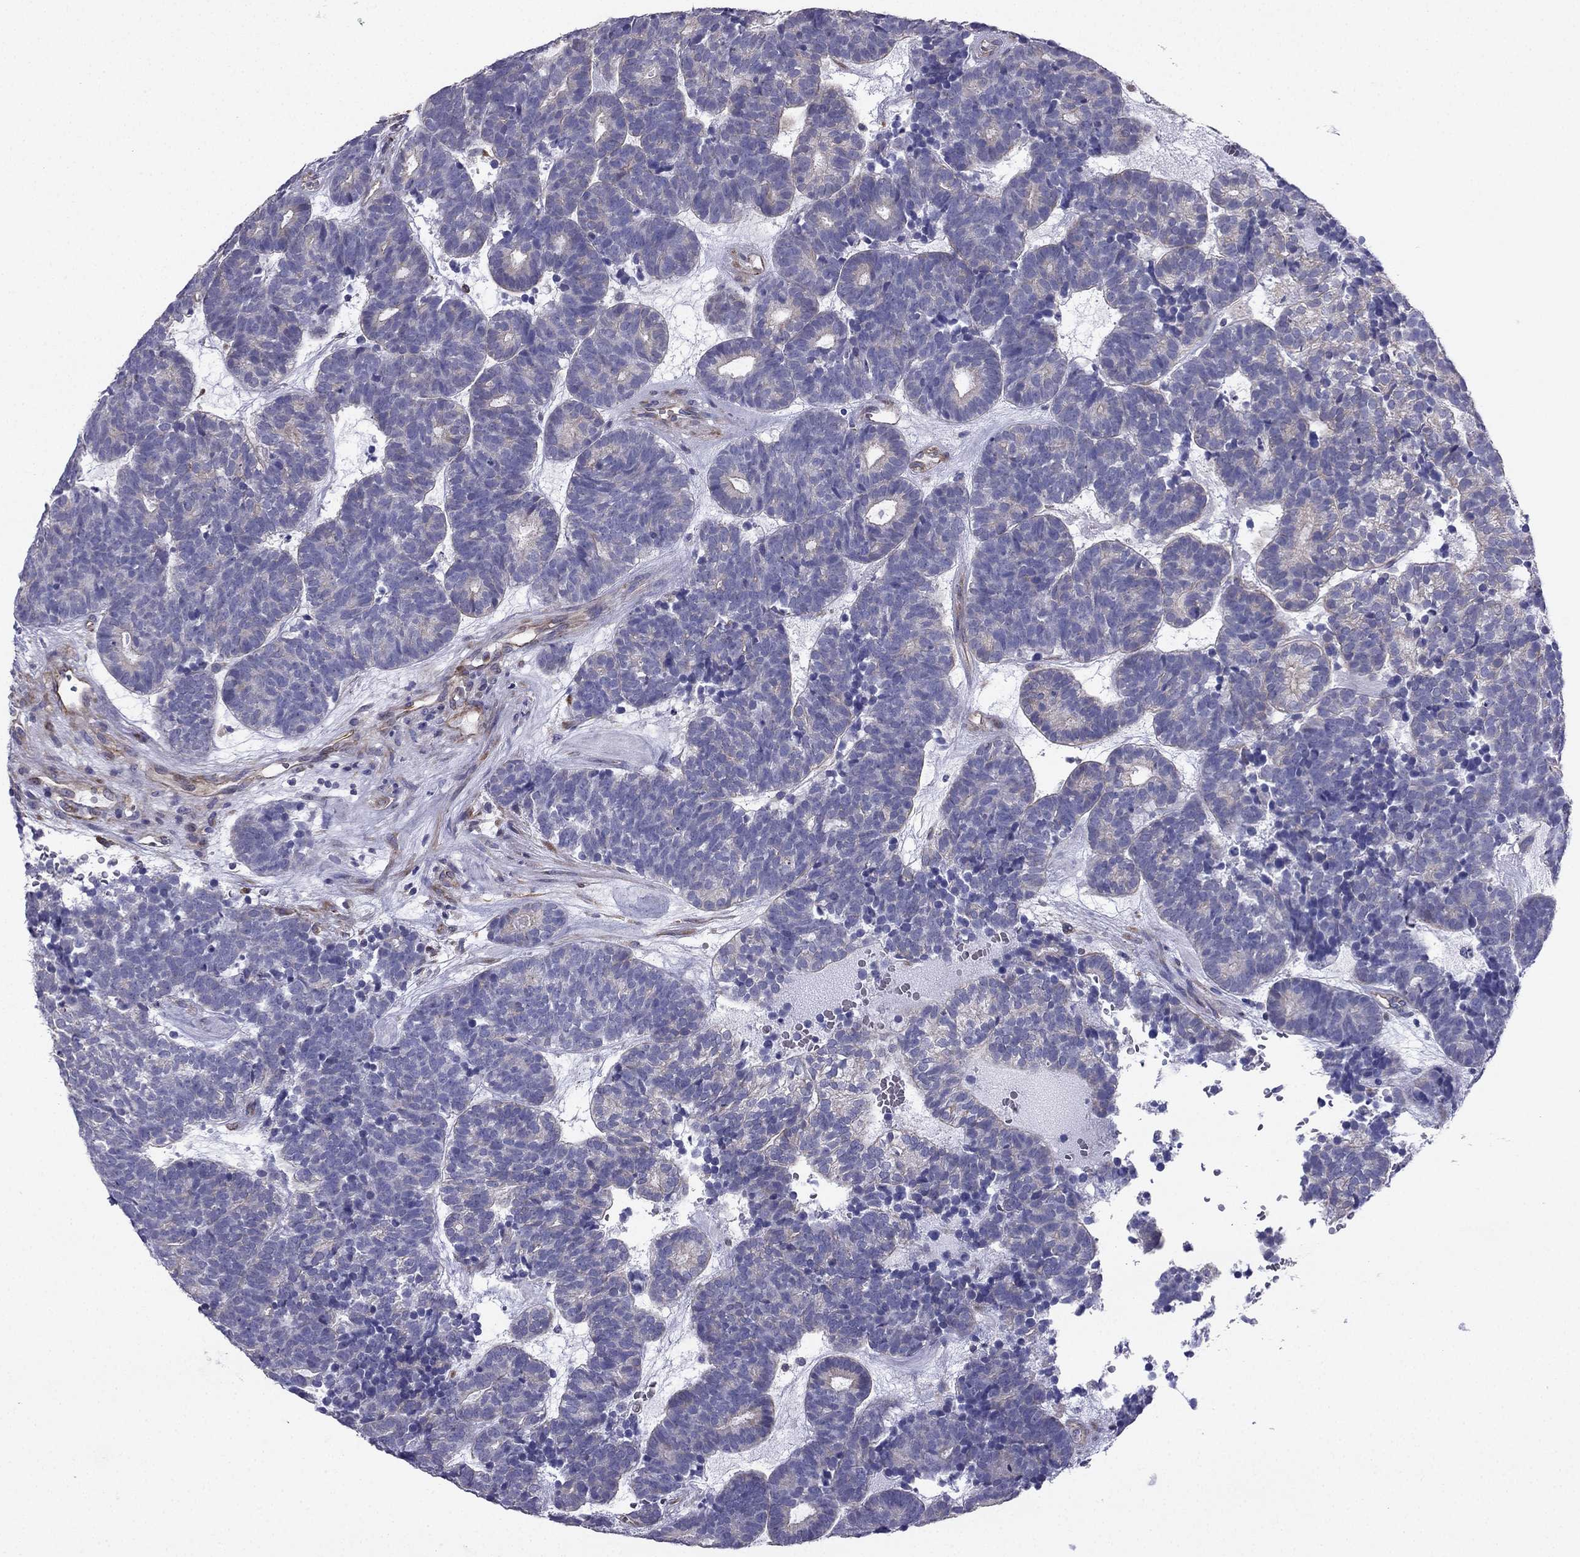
{"staining": {"intensity": "negative", "quantity": "none", "location": "none"}, "tissue": "head and neck cancer", "cell_type": "Tumor cells", "image_type": "cancer", "snomed": [{"axis": "morphology", "description": "Adenocarcinoma, NOS"}, {"axis": "topography", "description": "Head-Neck"}], "caption": "Immunohistochemical staining of head and neck cancer demonstrates no significant positivity in tumor cells. (Brightfield microscopy of DAB IHC at high magnification).", "gene": "ENOX1", "patient": {"sex": "female", "age": 81}}